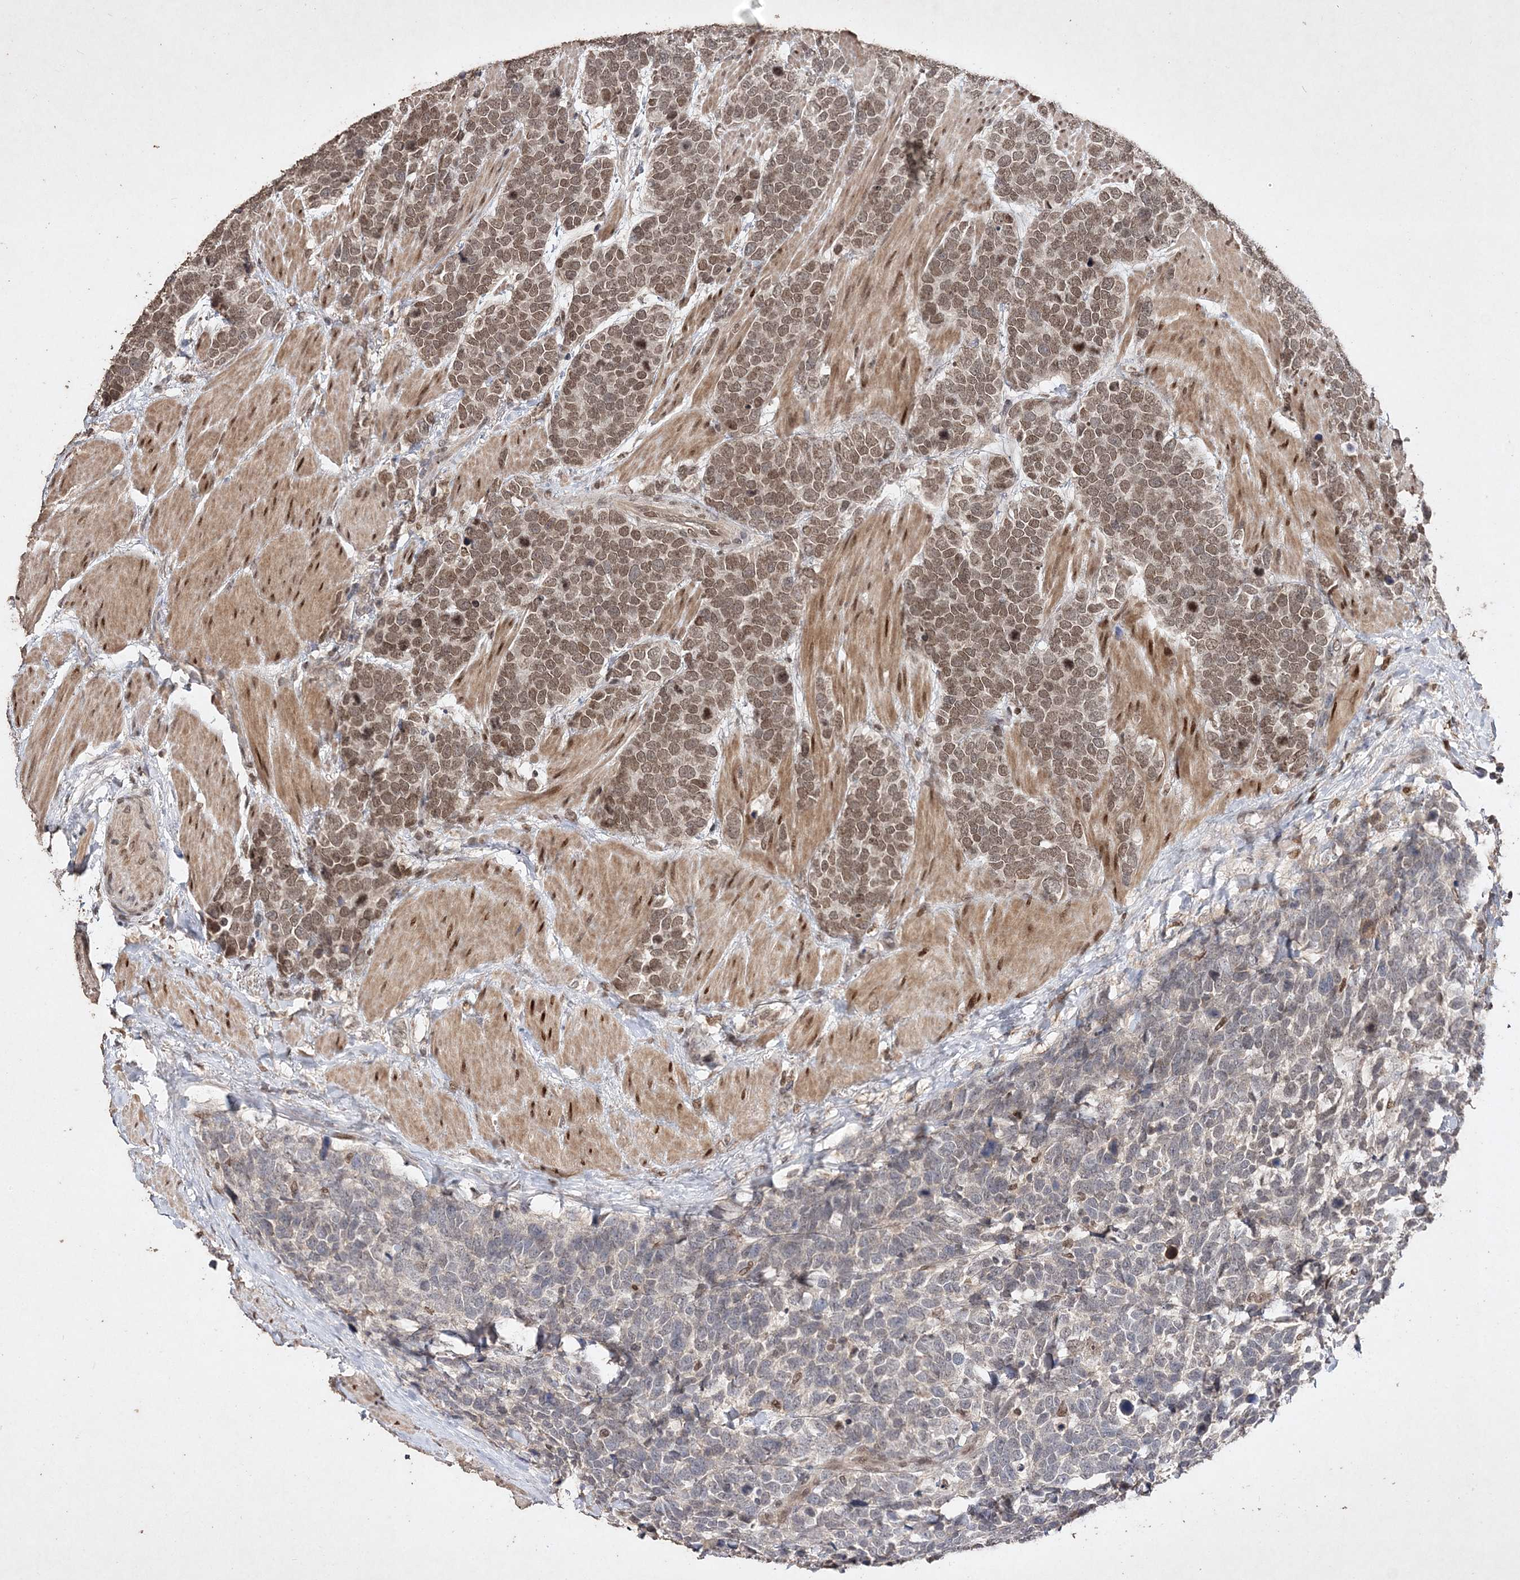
{"staining": {"intensity": "moderate", "quantity": "25%-75%", "location": "nuclear"}, "tissue": "urothelial cancer", "cell_type": "Tumor cells", "image_type": "cancer", "snomed": [{"axis": "morphology", "description": "Urothelial carcinoma, High grade"}, {"axis": "topography", "description": "Urinary bladder"}], "caption": "Brown immunohistochemical staining in high-grade urothelial carcinoma displays moderate nuclear expression in approximately 25%-75% of tumor cells.", "gene": "C3orf38", "patient": {"sex": "female", "age": 82}}